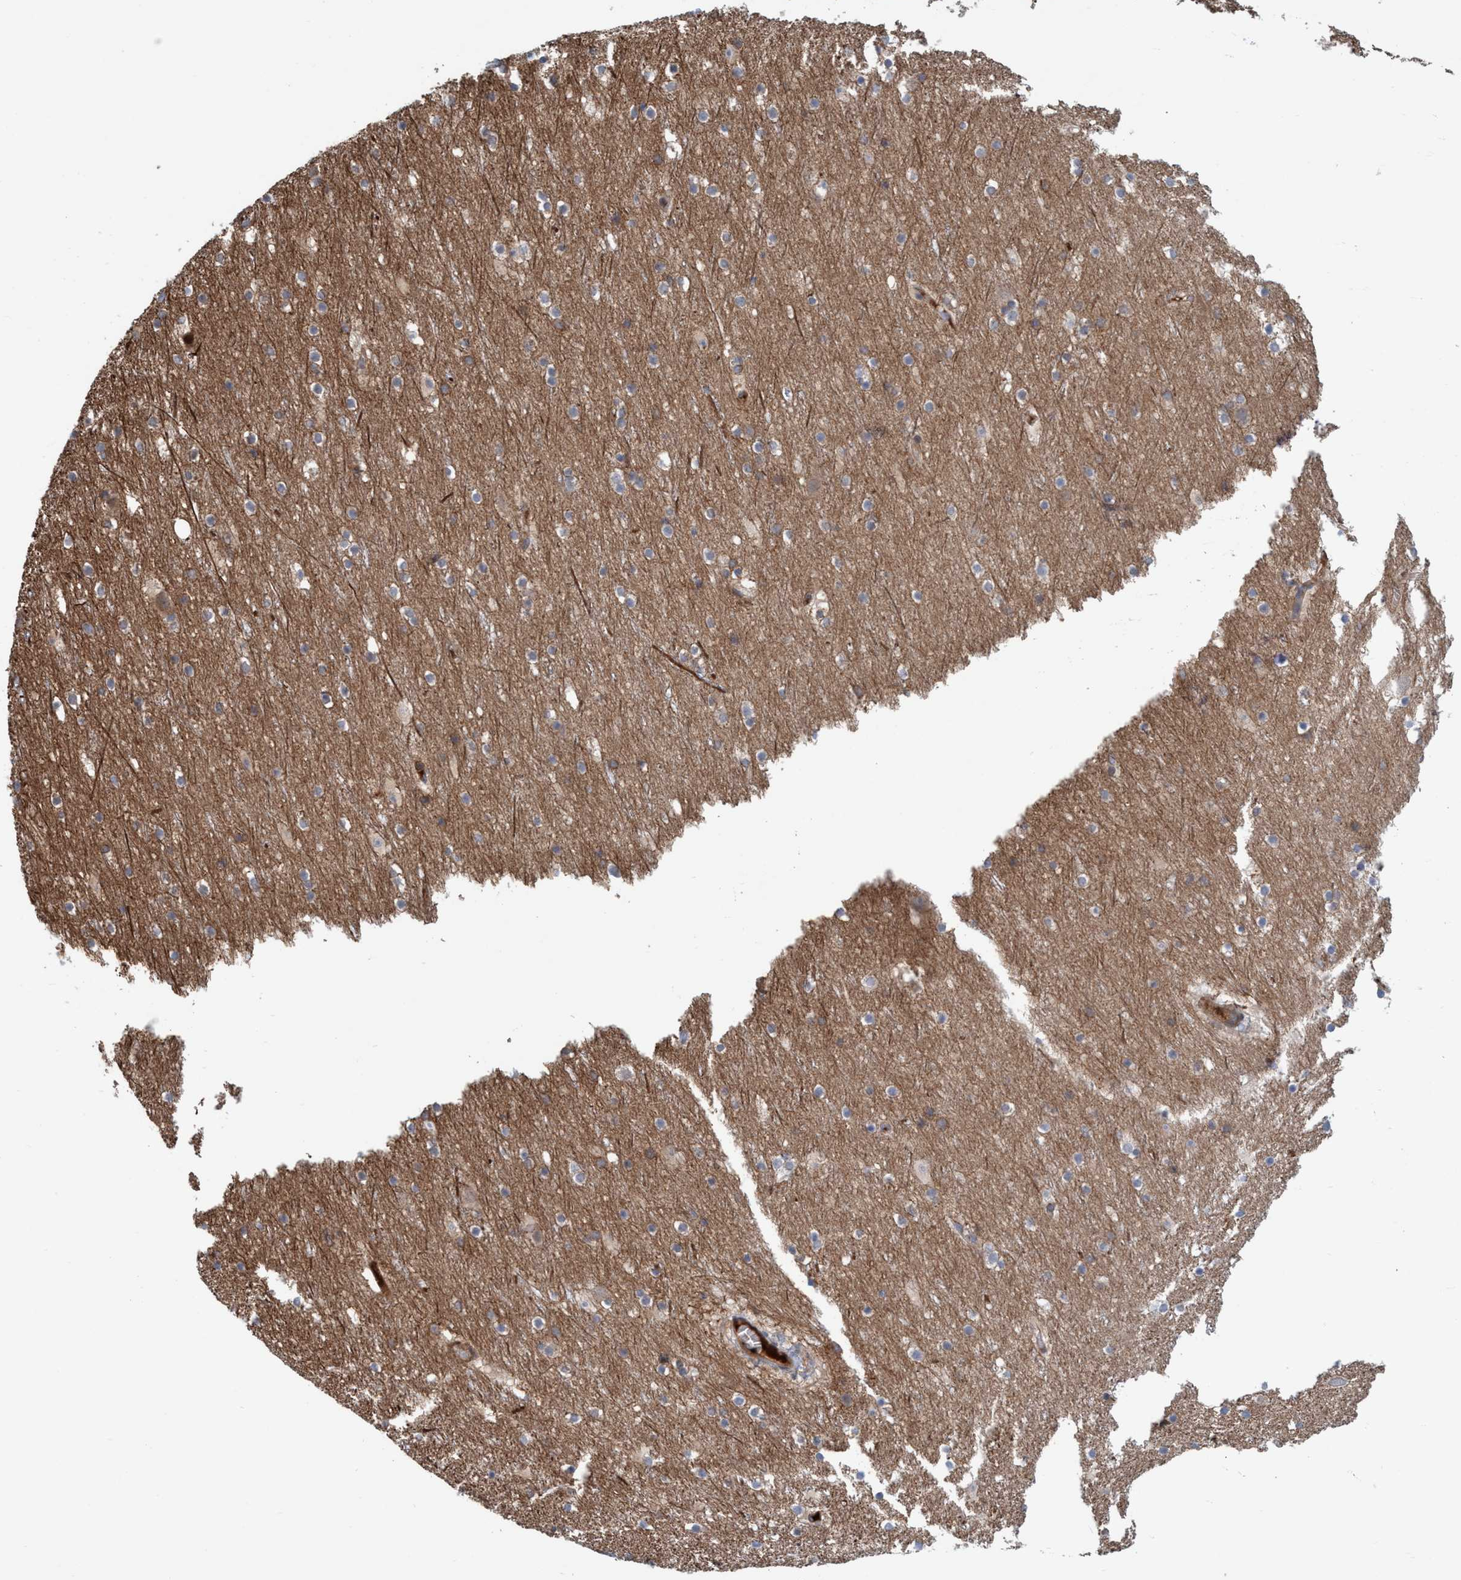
{"staining": {"intensity": "negative", "quantity": "none", "location": "none"}, "tissue": "cerebral cortex", "cell_type": "Endothelial cells", "image_type": "normal", "snomed": [{"axis": "morphology", "description": "Normal tissue, NOS"}, {"axis": "topography", "description": "Cerebral cortex"}], "caption": "IHC of unremarkable human cerebral cortex displays no expression in endothelial cells. (Brightfield microscopy of DAB immunohistochemistry (IHC) at high magnification).", "gene": "SPECC1", "patient": {"sex": "male", "age": 45}}